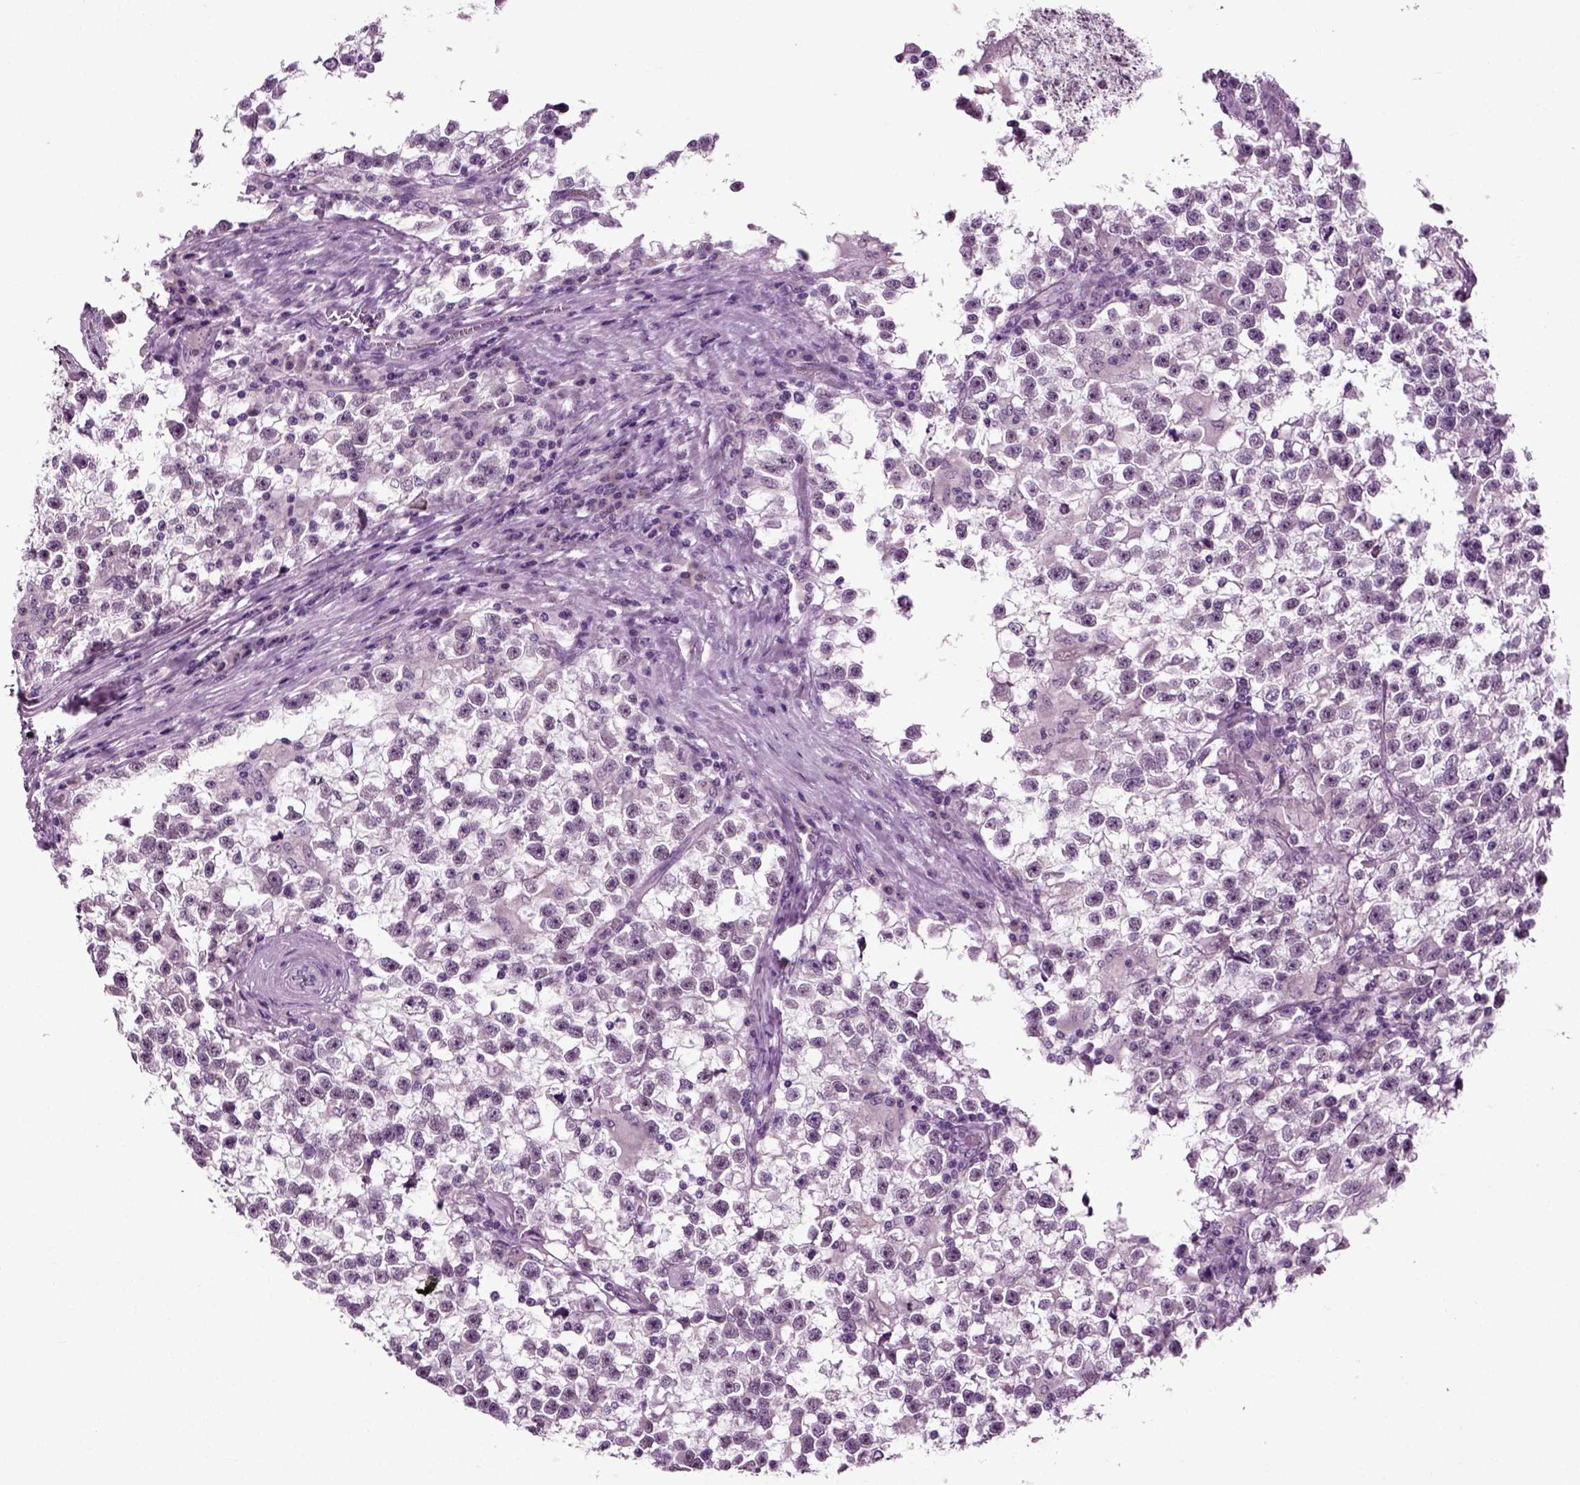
{"staining": {"intensity": "negative", "quantity": "none", "location": "none"}, "tissue": "testis cancer", "cell_type": "Tumor cells", "image_type": "cancer", "snomed": [{"axis": "morphology", "description": "Seminoma, NOS"}, {"axis": "topography", "description": "Testis"}], "caption": "Immunohistochemistry (IHC) photomicrograph of human testis cancer stained for a protein (brown), which demonstrates no staining in tumor cells. The staining was performed using DAB to visualize the protein expression in brown, while the nuclei were stained in blue with hematoxylin (Magnification: 20x).", "gene": "SPATA17", "patient": {"sex": "male", "age": 31}}